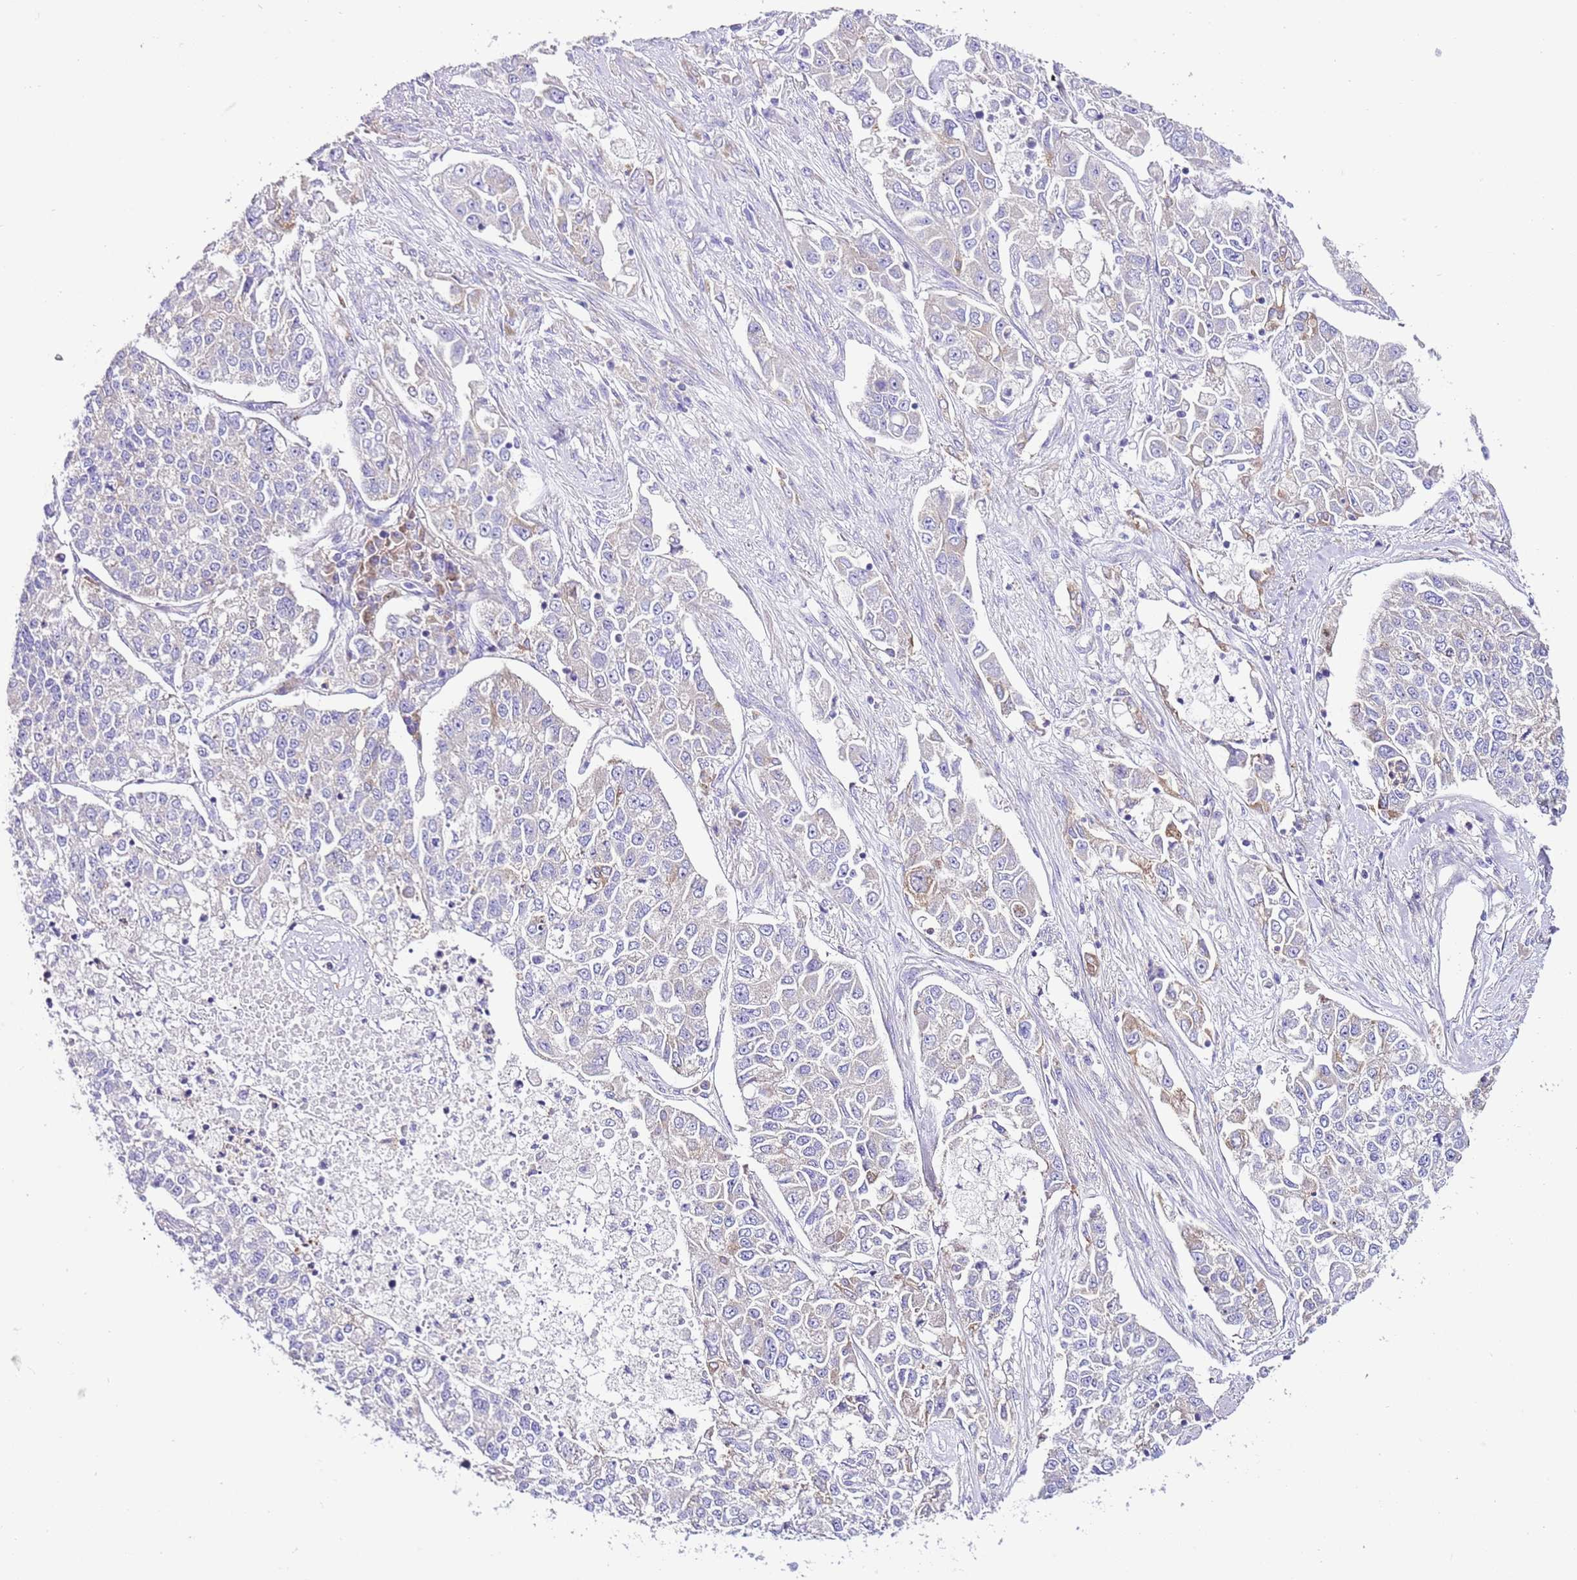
{"staining": {"intensity": "weak", "quantity": "<25%", "location": "cytoplasmic/membranous"}, "tissue": "lung cancer", "cell_type": "Tumor cells", "image_type": "cancer", "snomed": [{"axis": "morphology", "description": "Adenocarcinoma, NOS"}, {"axis": "topography", "description": "Lung"}], "caption": "Immunohistochemistry (IHC) photomicrograph of neoplastic tissue: human adenocarcinoma (lung) stained with DAB (3,3'-diaminobenzidine) exhibits no significant protein staining in tumor cells.", "gene": "RPS10", "patient": {"sex": "male", "age": 49}}